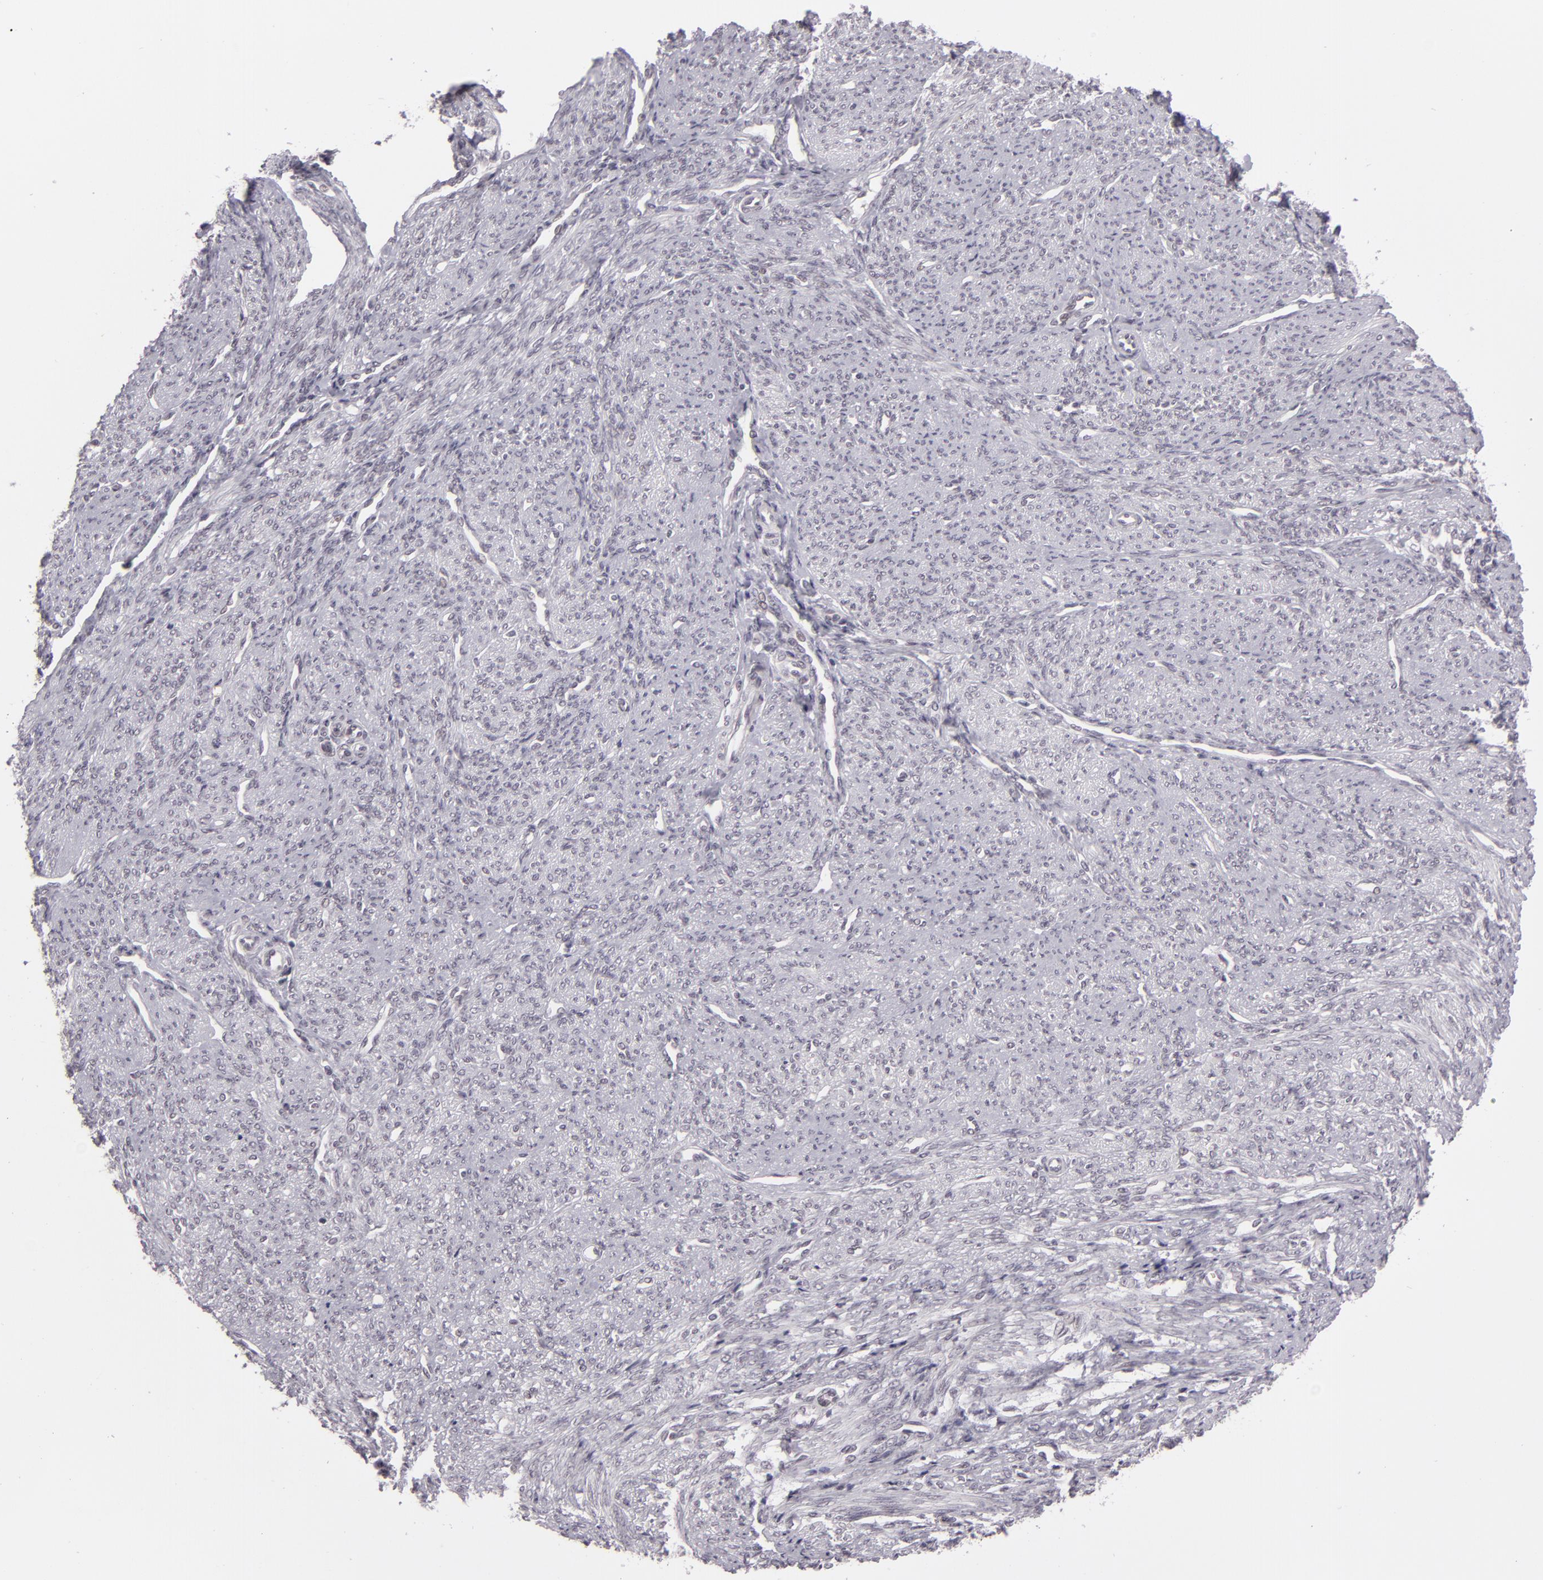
{"staining": {"intensity": "negative", "quantity": "none", "location": "none"}, "tissue": "smooth muscle", "cell_type": "Smooth muscle cells", "image_type": "normal", "snomed": [{"axis": "morphology", "description": "Normal tissue, NOS"}, {"axis": "topography", "description": "Cervix"}, {"axis": "topography", "description": "Endometrium"}], "caption": "High power microscopy histopathology image of an IHC micrograph of normal smooth muscle, revealing no significant expression in smooth muscle cells.", "gene": "ZNF205", "patient": {"sex": "female", "age": 65}}